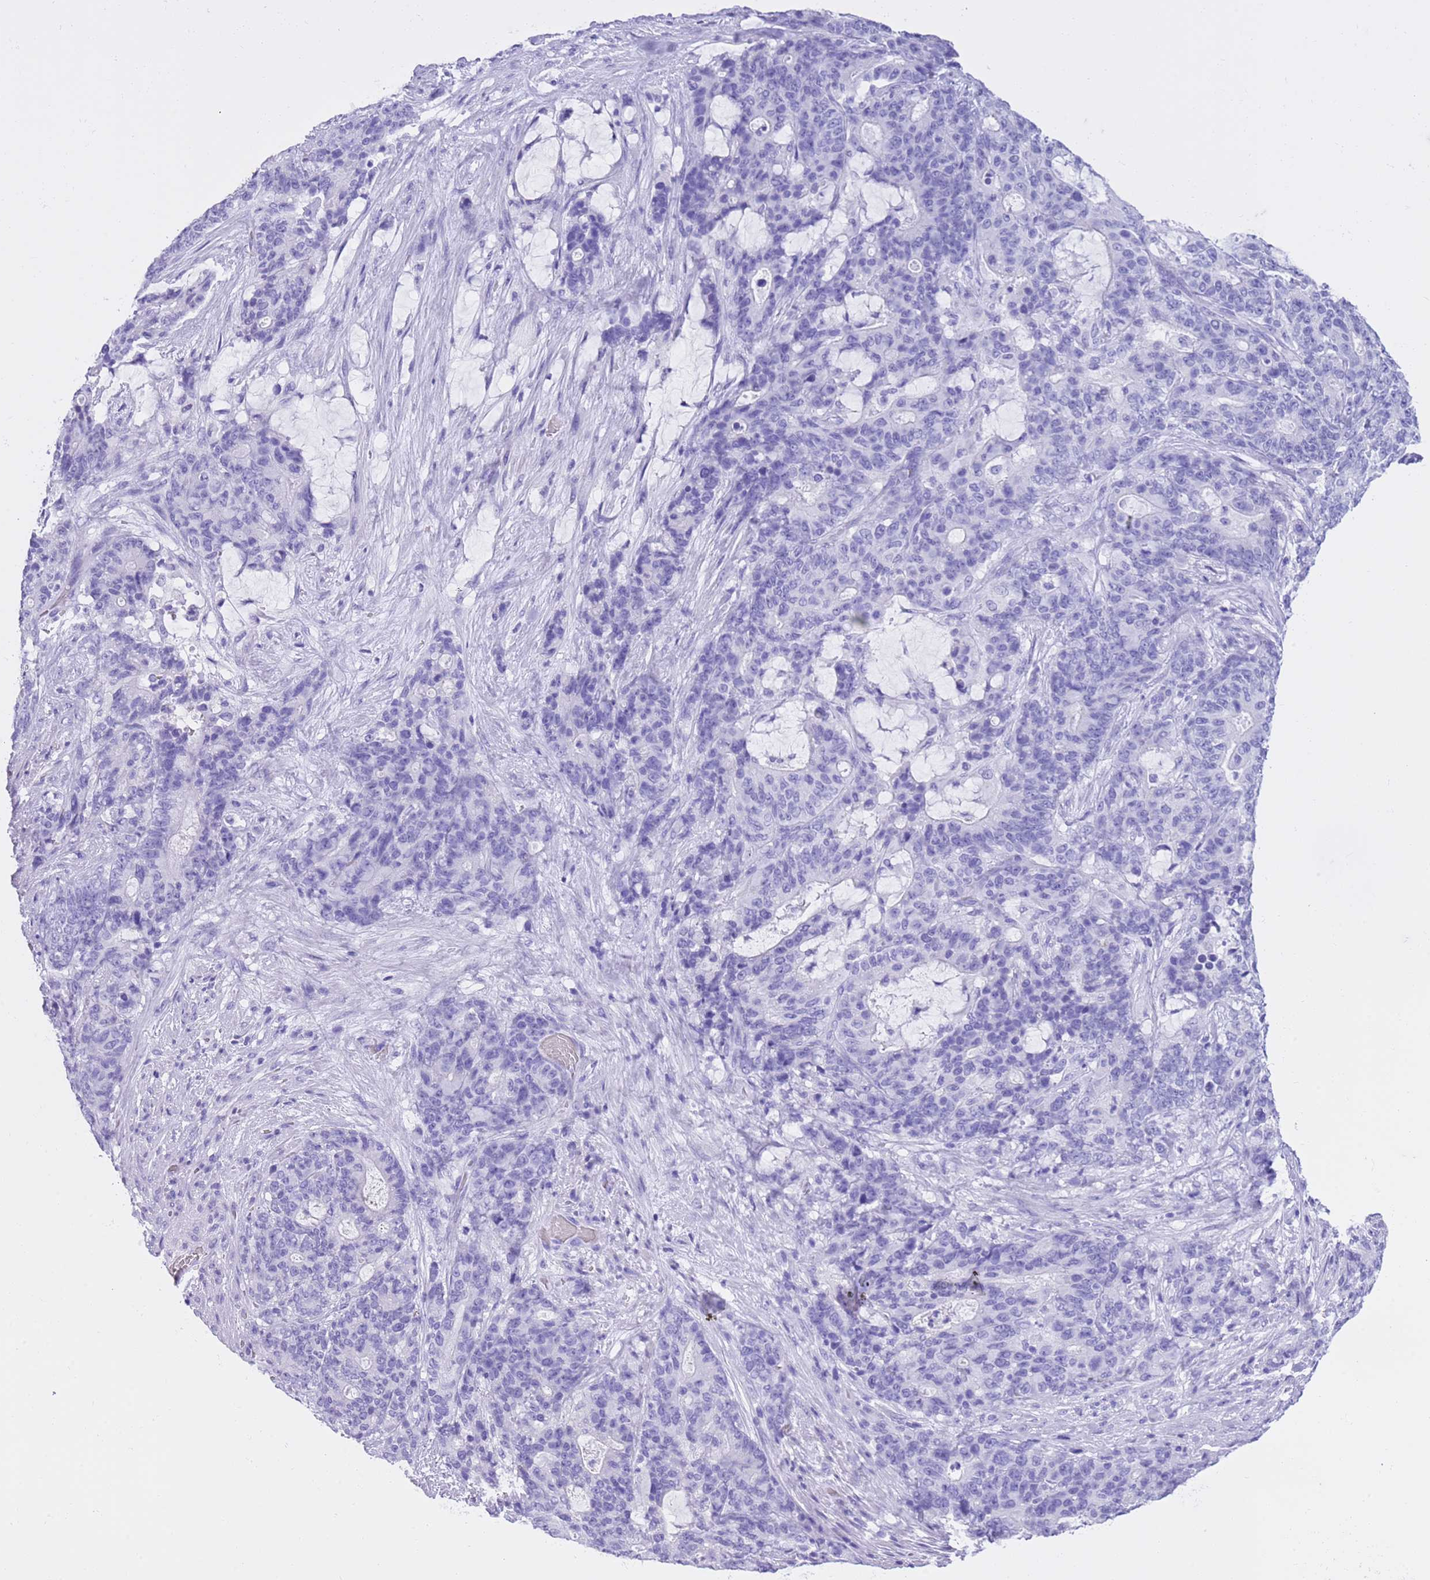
{"staining": {"intensity": "negative", "quantity": "none", "location": "none"}, "tissue": "stomach cancer", "cell_type": "Tumor cells", "image_type": "cancer", "snomed": [{"axis": "morphology", "description": "Normal tissue, NOS"}, {"axis": "morphology", "description": "Adenocarcinoma, NOS"}, {"axis": "topography", "description": "Stomach"}], "caption": "A micrograph of stomach cancer (adenocarcinoma) stained for a protein reveals no brown staining in tumor cells.", "gene": "TMEM185B", "patient": {"sex": "female", "age": 64}}